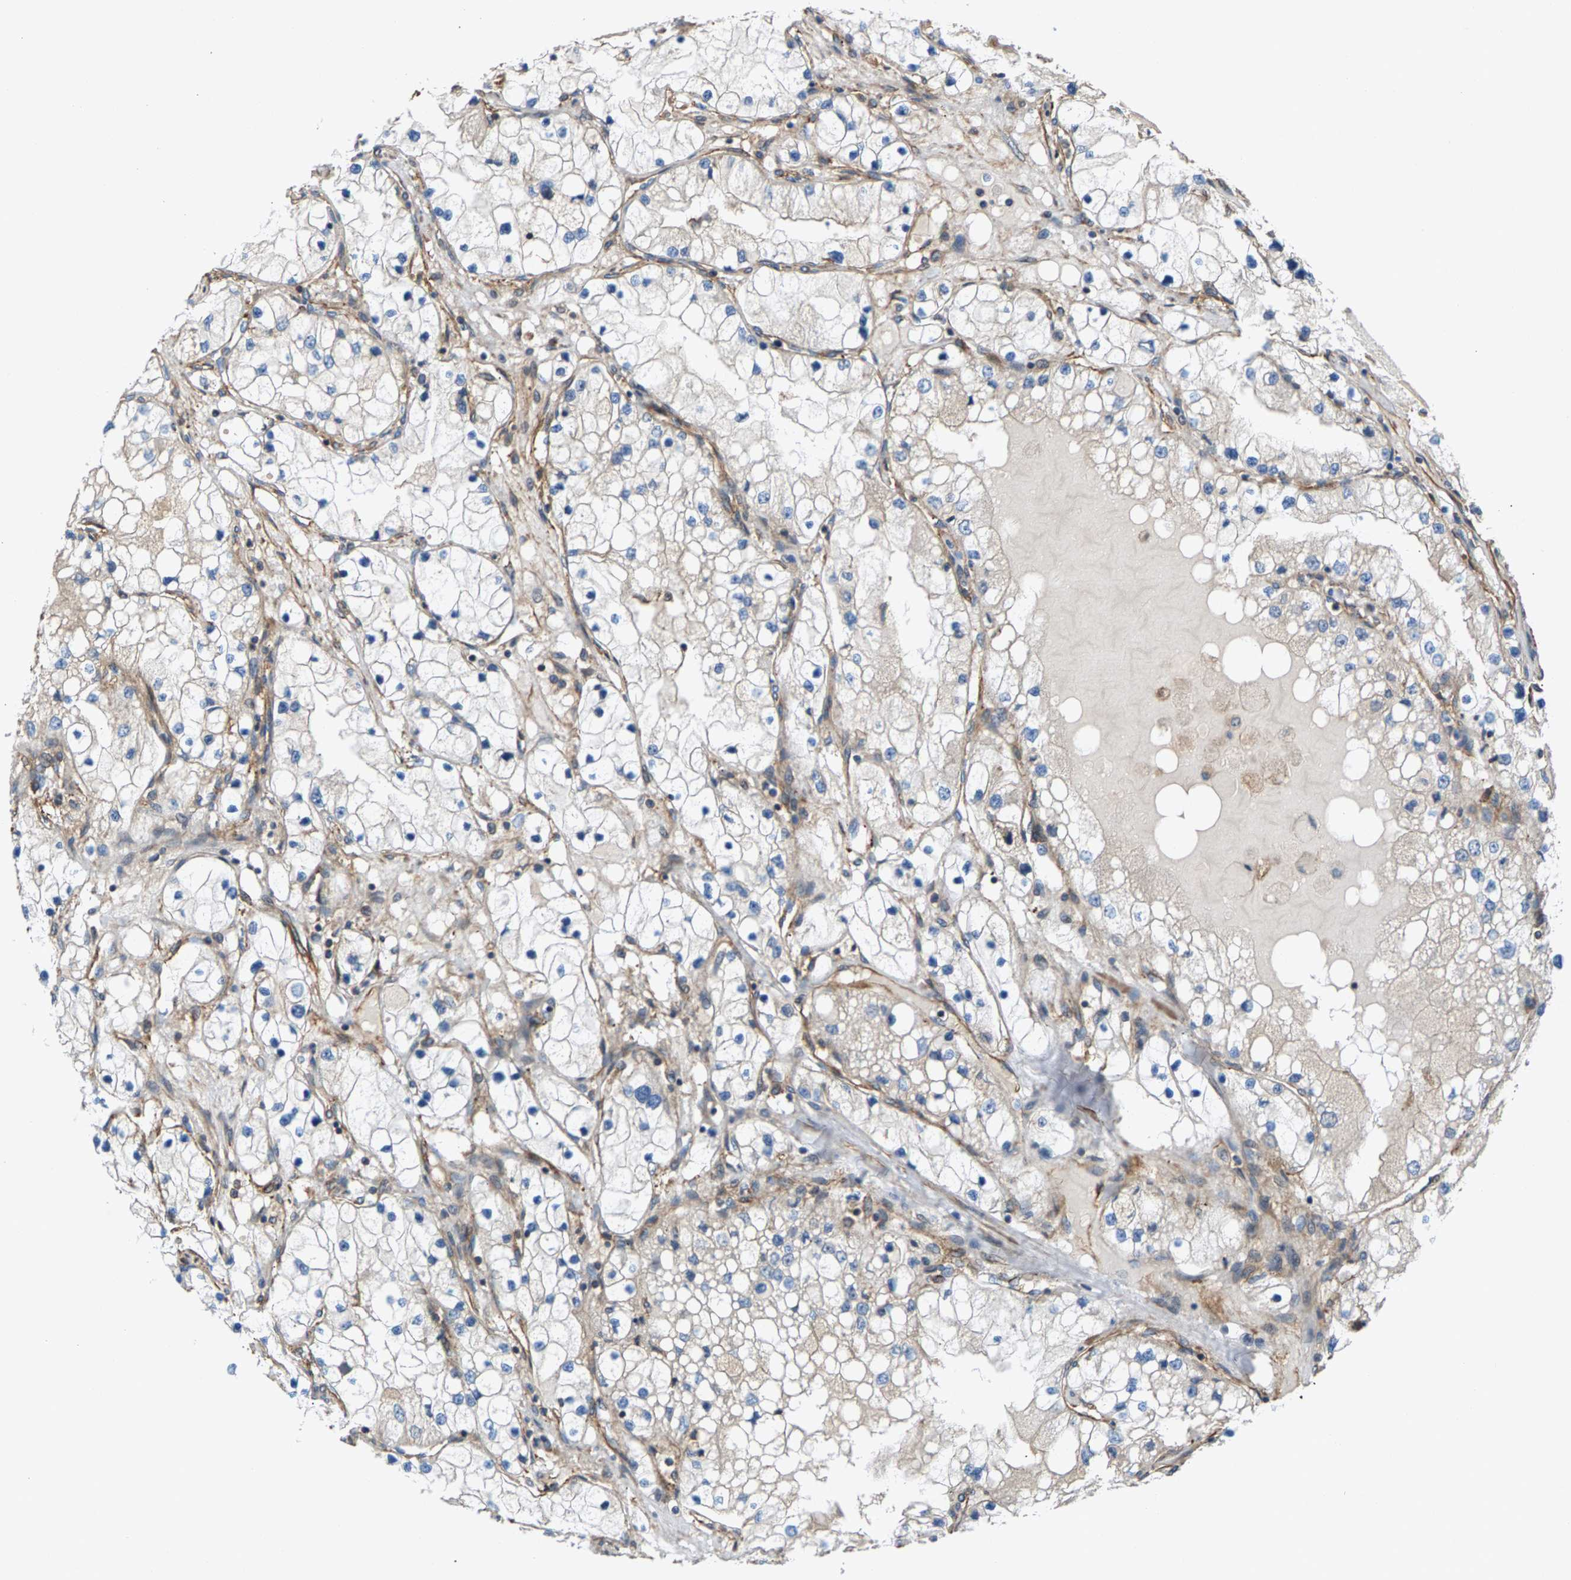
{"staining": {"intensity": "negative", "quantity": "none", "location": "none"}, "tissue": "renal cancer", "cell_type": "Tumor cells", "image_type": "cancer", "snomed": [{"axis": "morphology", "description": "Adenocarcinoma, NOS"}, {"axis": "topography", "description": "Kidney"}], "caption": "Tumor cells show no significant staining in renal adenocarcinoma.", "gene": "PDCL", "patient": {"sex": "male", "age": 68}}